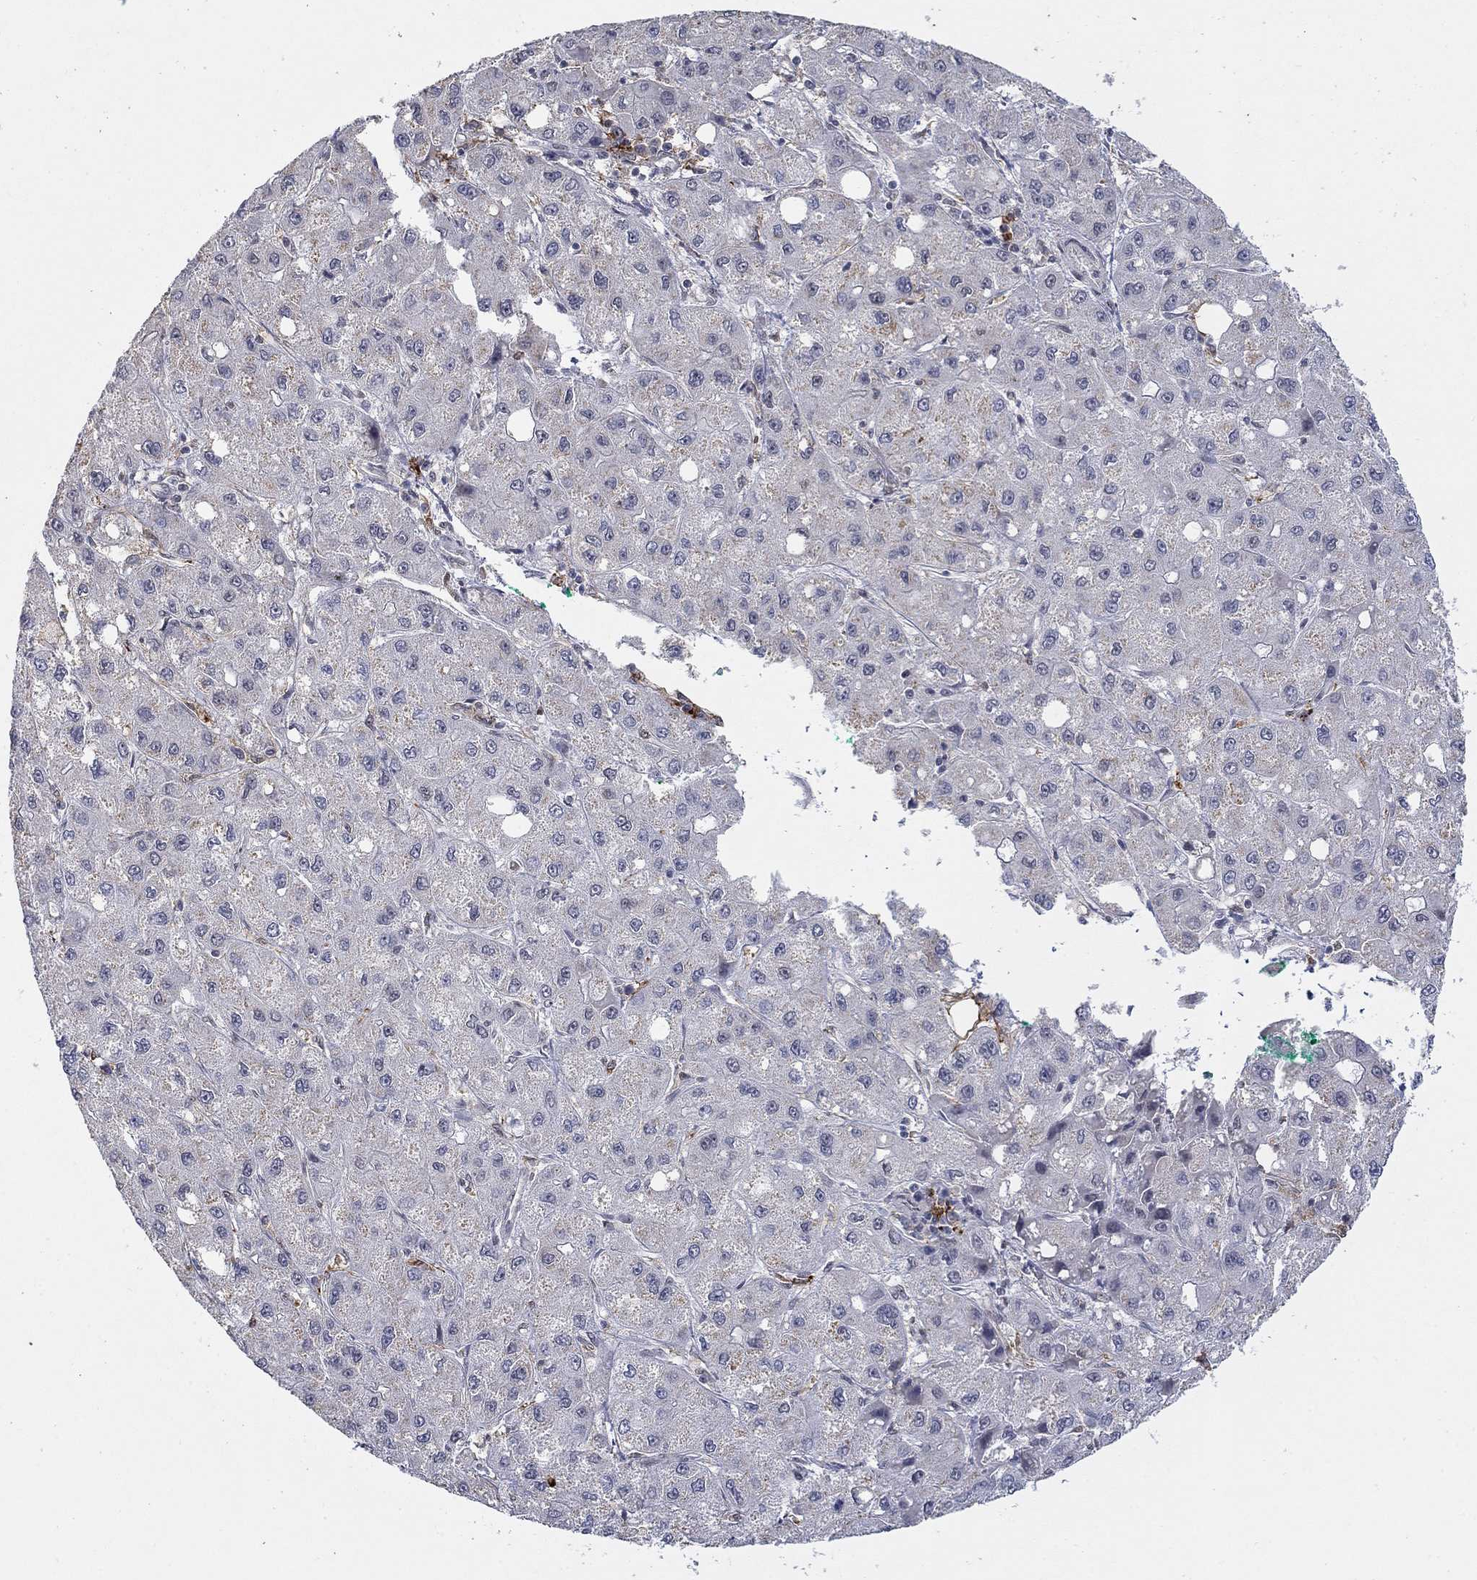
{"staining": {"intensity": "negative", "quantity": "none", "location": "none"}, "tissue": "liver cancer", "cell_type": "Tumor cells", "image_type": "cancer", "snomed": [{"axis": "morphology", "description": "Carcinoma, Hepatocellular, NOS"}, {"axis": "topography", "description": "Liver"}], "caption": "Immunohistochemistry micrograph of neoplastic tissue: human liver hepatocellular carcinoma stained with DAB (3,3'-diaminobenzidine) shows no significant protein staining in tumor cells.", "gene": "GRIA3", "patient": {"sex": "male", "age": 73}}